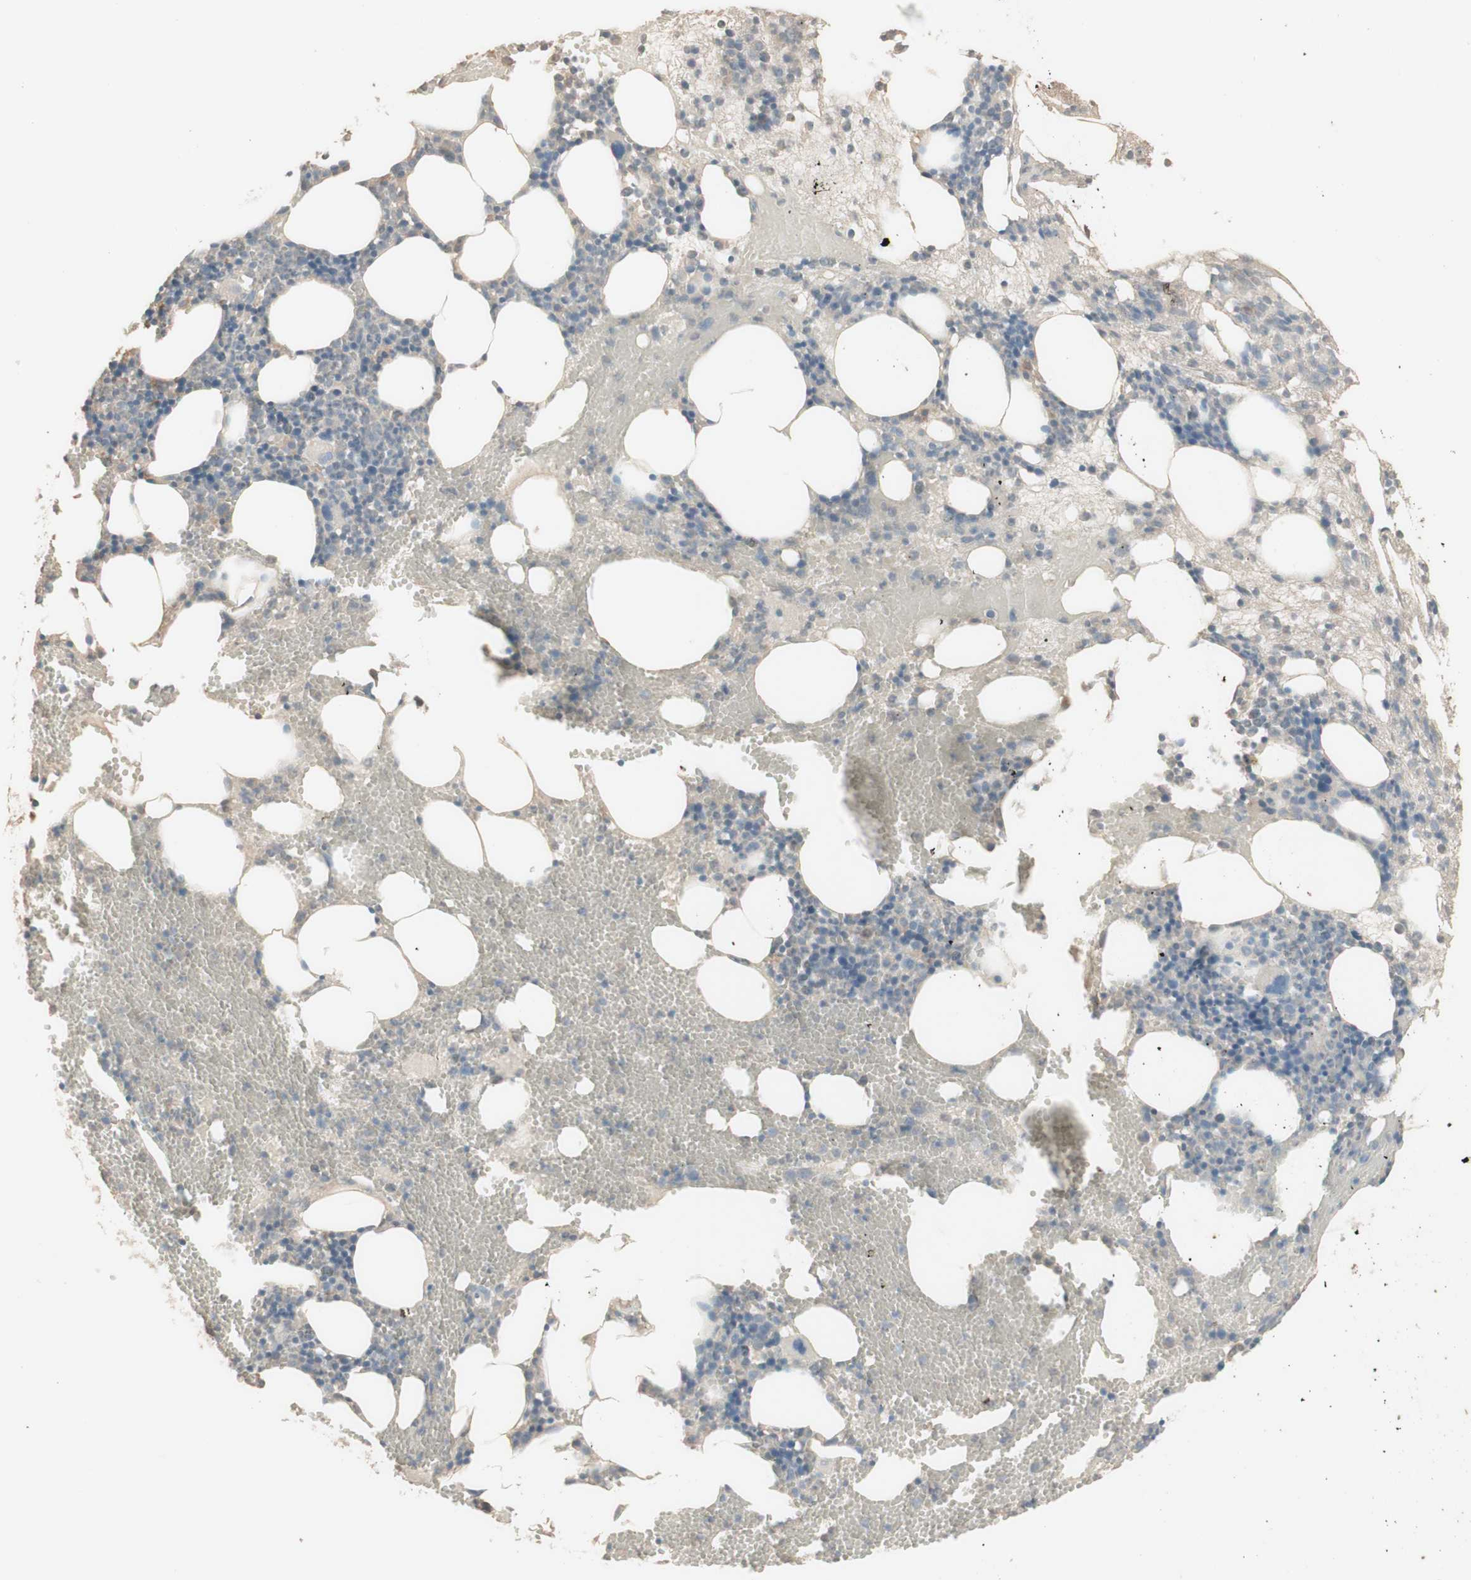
{"staining": {"intensity": "negative", "quantity": "none", "location": "none"}, "tissue": "bone marrow", "cell_type": "Hematopoietic cells", "image_type": "normal", "snomed": [{"axis": "morphology", "description": "Normal tissue, NOS"}, {"axis": "morphology", "description": "Inflammation, NOS"}, {"axis": "topography", "description": "Bone marrow"}], "caption": "IHC histopathology image of normal bone marrow stained for a protein (brown), which demonstrates no positivity in hematopoietic cells.", "gene": "IFNG", "patient": {"sex": "female", "age": 79}}